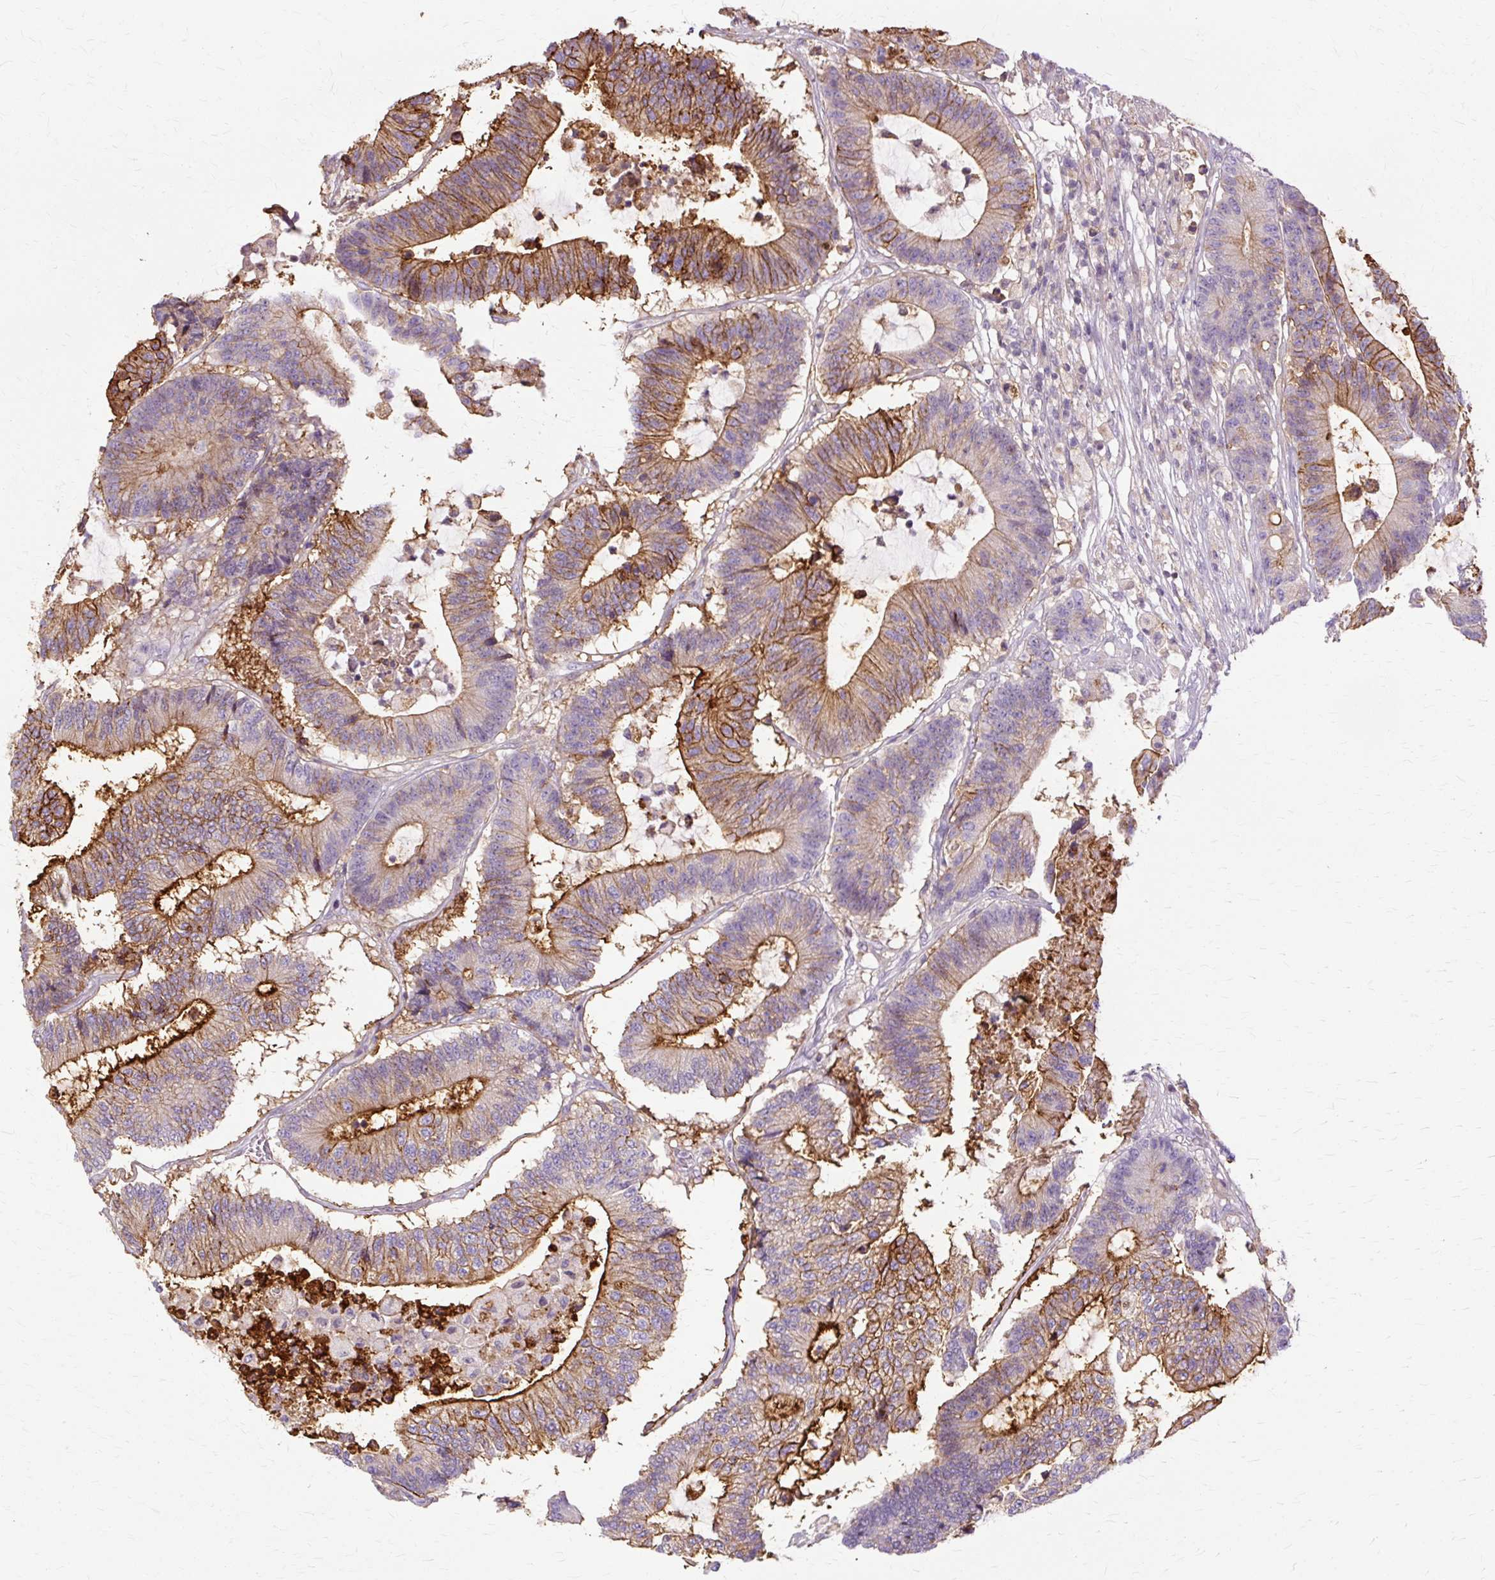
{"staining": {"intensity": "strong", "quantity": "<25%", "location": "cytoplasmic/membranous"}, "tissue": "colorectal cancer", "cell_type": "Tumor cells", "image_type": "cancer", "snomed": [{"axis": "morphology", "description": "Adenocarcinoma, NOS"}, {"axis": "topography", "description": "Colon"}], "caption": "There is medium levels of strong cytoplasmic/membranous staining in tumor cells of colorectal cancer (adenocarcinoma), as demonstrated by immunohistochemical staining (brown color).", "gene": "TSPAN8", "patient": {"sex": "female", "age": 84}}